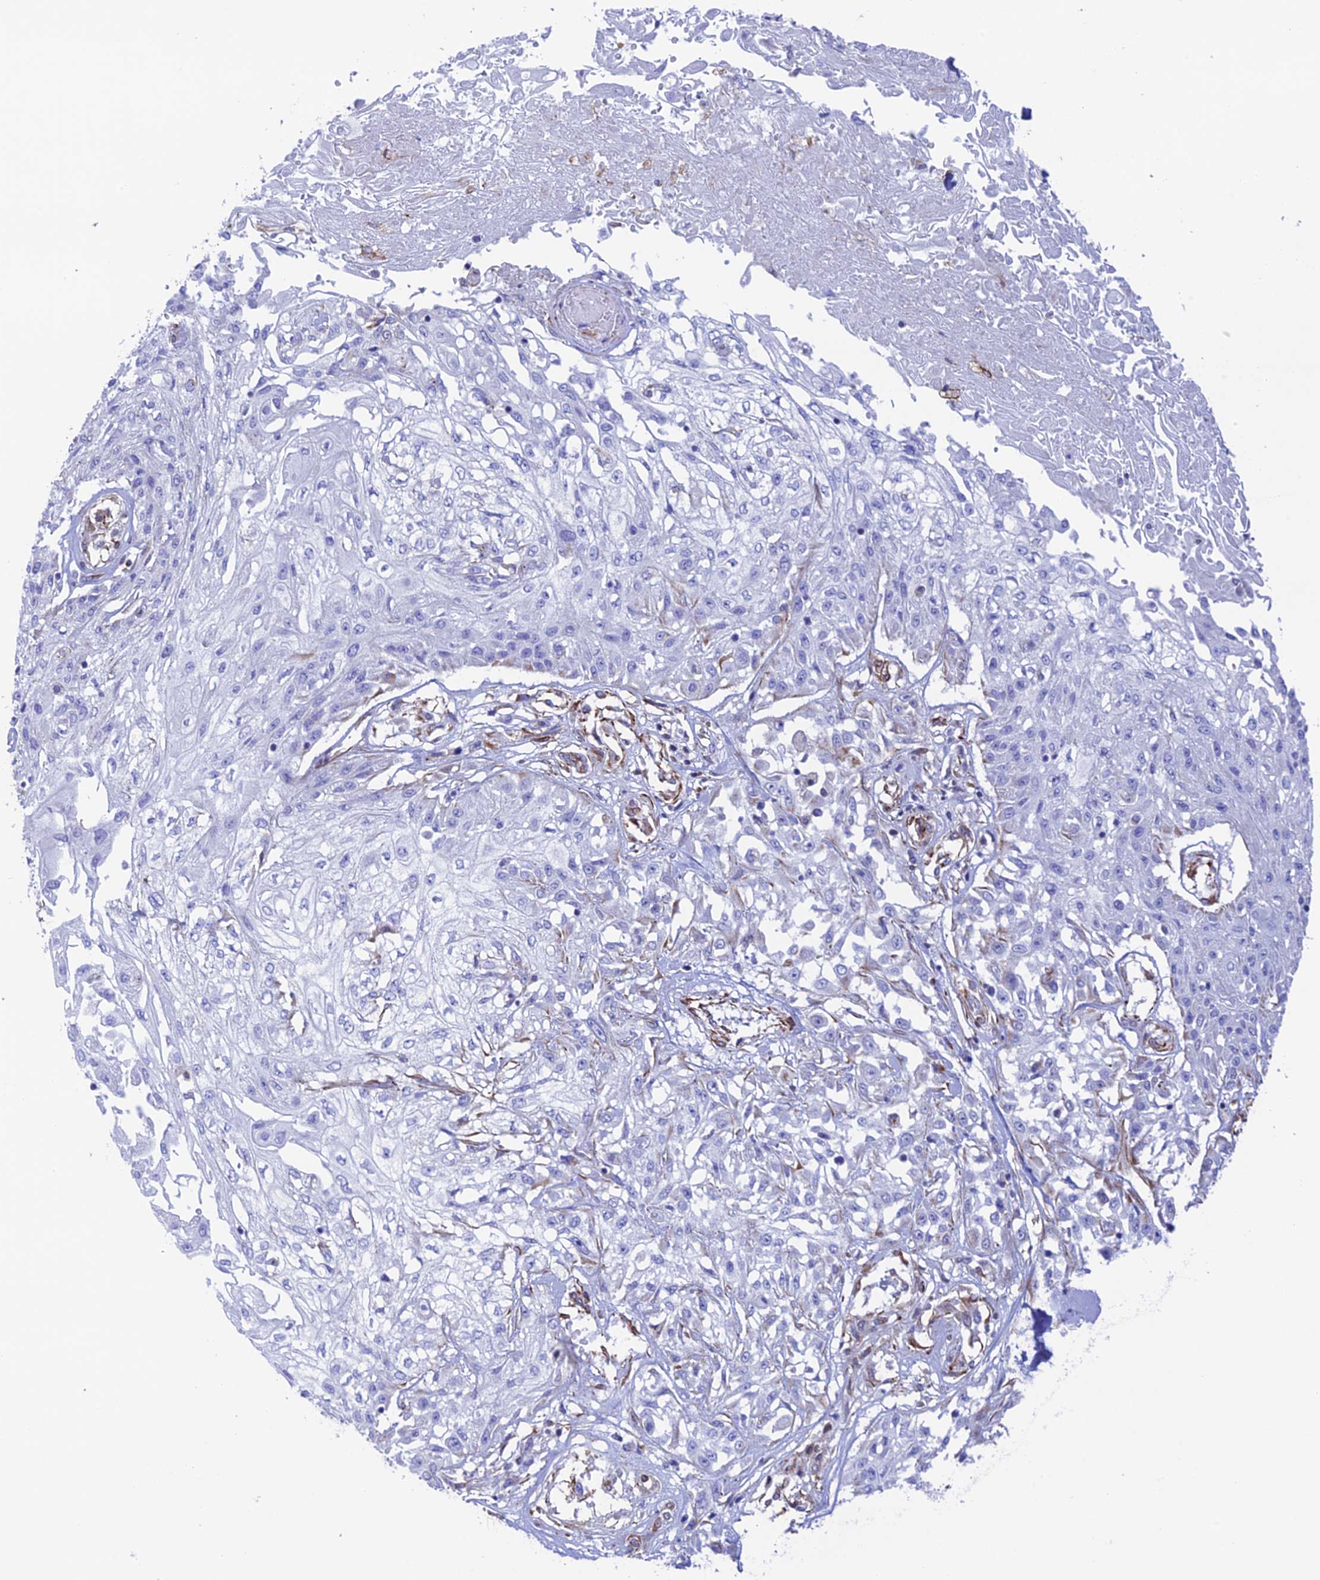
{"staining": {"intensity": "negative", "quantity": "none", "location": "none"}, "tissue": "skin cancer", "cell_type": "Tumor cells", "image_type": "cancer", "snomed": [{"axis": "morphology", "description": "Squamous cell carcinoma, NOS"}, {"axis": "morphology", "description": "Squamous cell carcinoma, metastatic, NOS"}, {"axis": "topography", "description": "Skin"}, {"axis": "topography", "description": "Lymph node"}], "caption": "The image demonstrates no staining of tumor cells in skin cancer.", "gene": "ZNF652", "patient": {"sex": "male", "age": 75}}